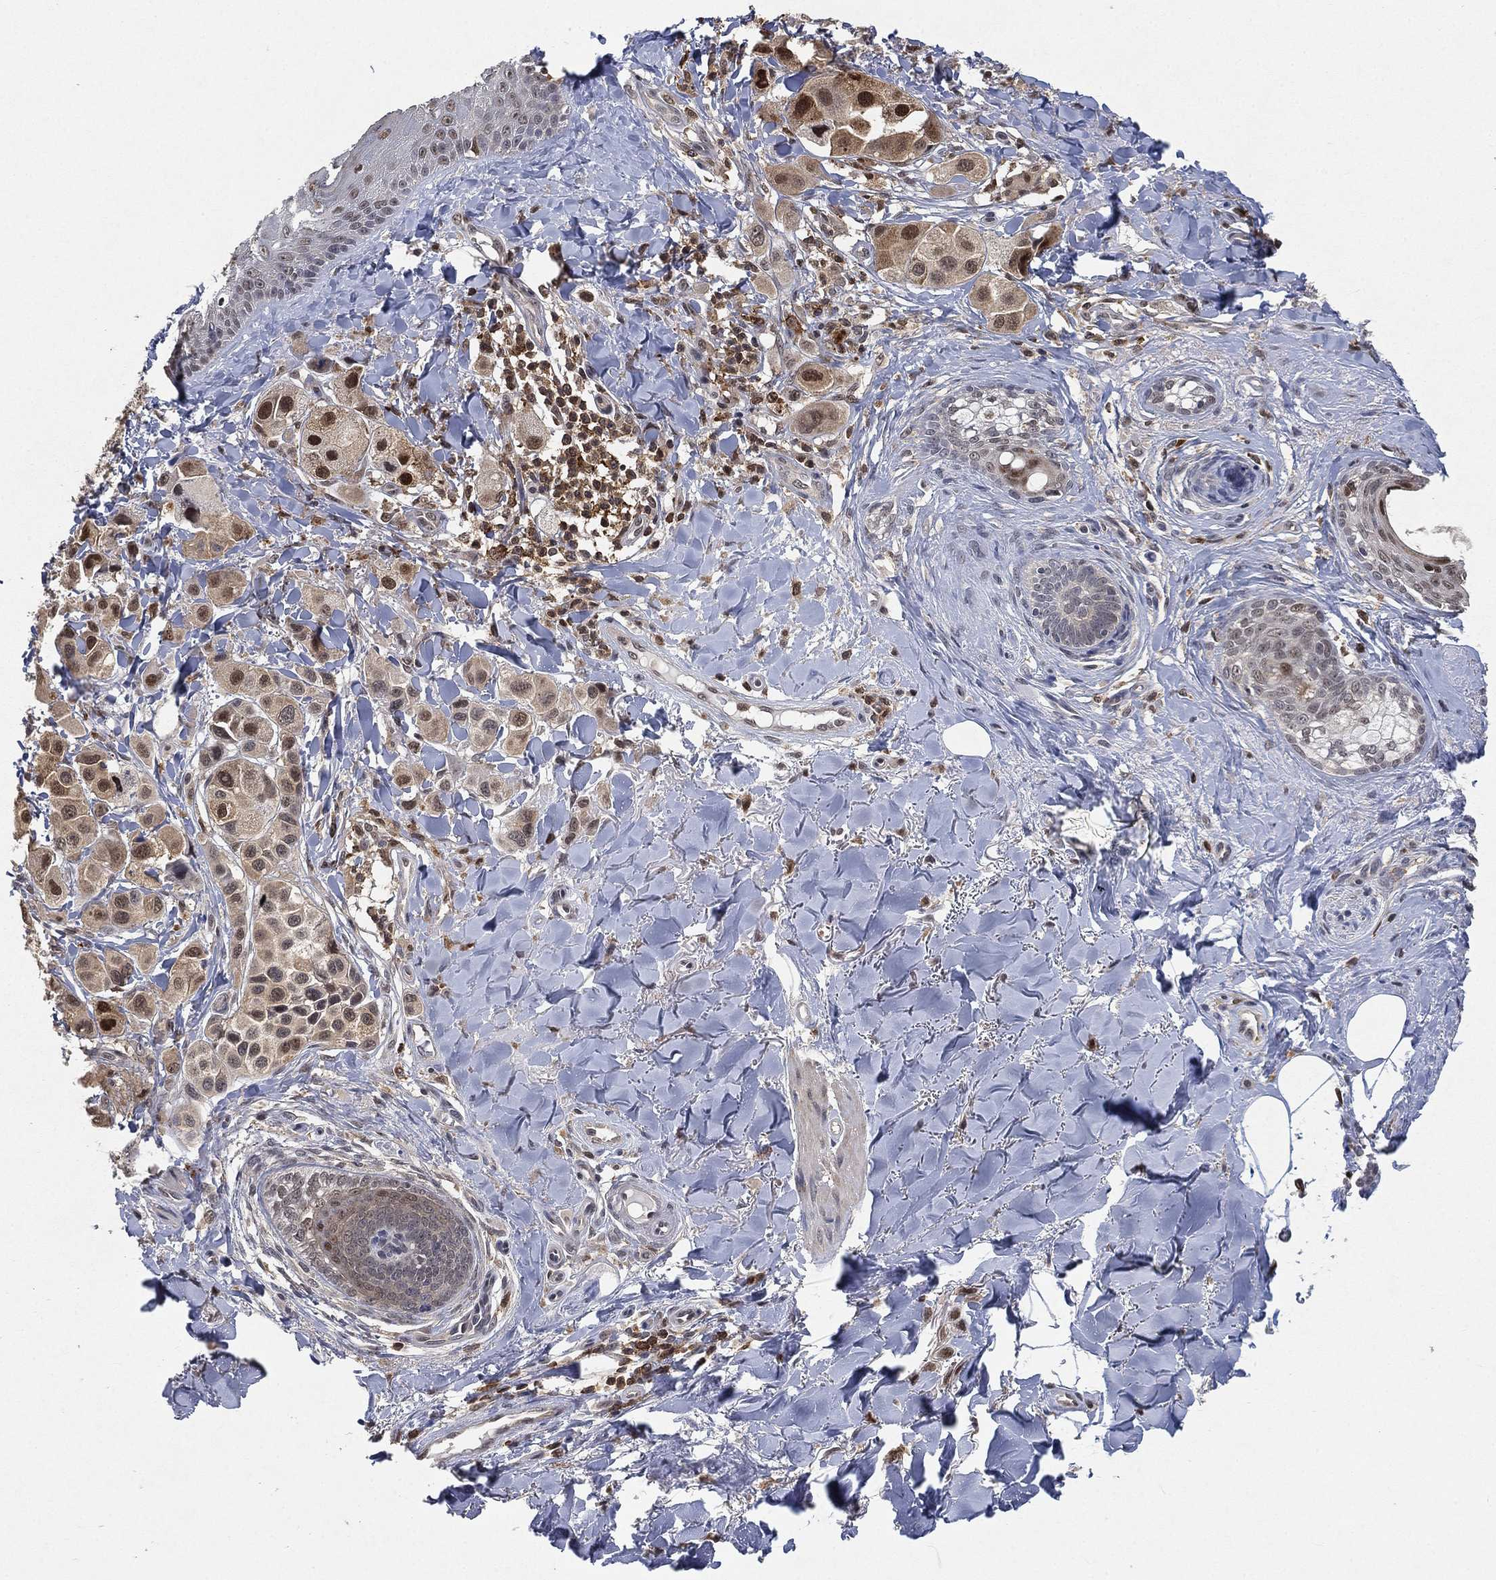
{"staining": {"intensity": "strong", "quantity": "<25%", "location": "nuclear"}, "tissue": "melanoma", "cell_type": "Tumor cells", "image_type": "cancer", "snomed": [{"axis": "morphology", "description": "Malignant melanoma, NOS"}, {"axis": "topography", "description": "Skin"}], "caption": "Immunohistochemistry photomicrograph of neoplastic tissue: malignant melanoma stained using immunohistochemistry (IHC) shows medium levels of strong protein expression localized specifically in the nuclear of tumor cells, appearing as a nuclear brown color.", "gene": "WDR26", "patient": {"sex": "male", "age": 57}}